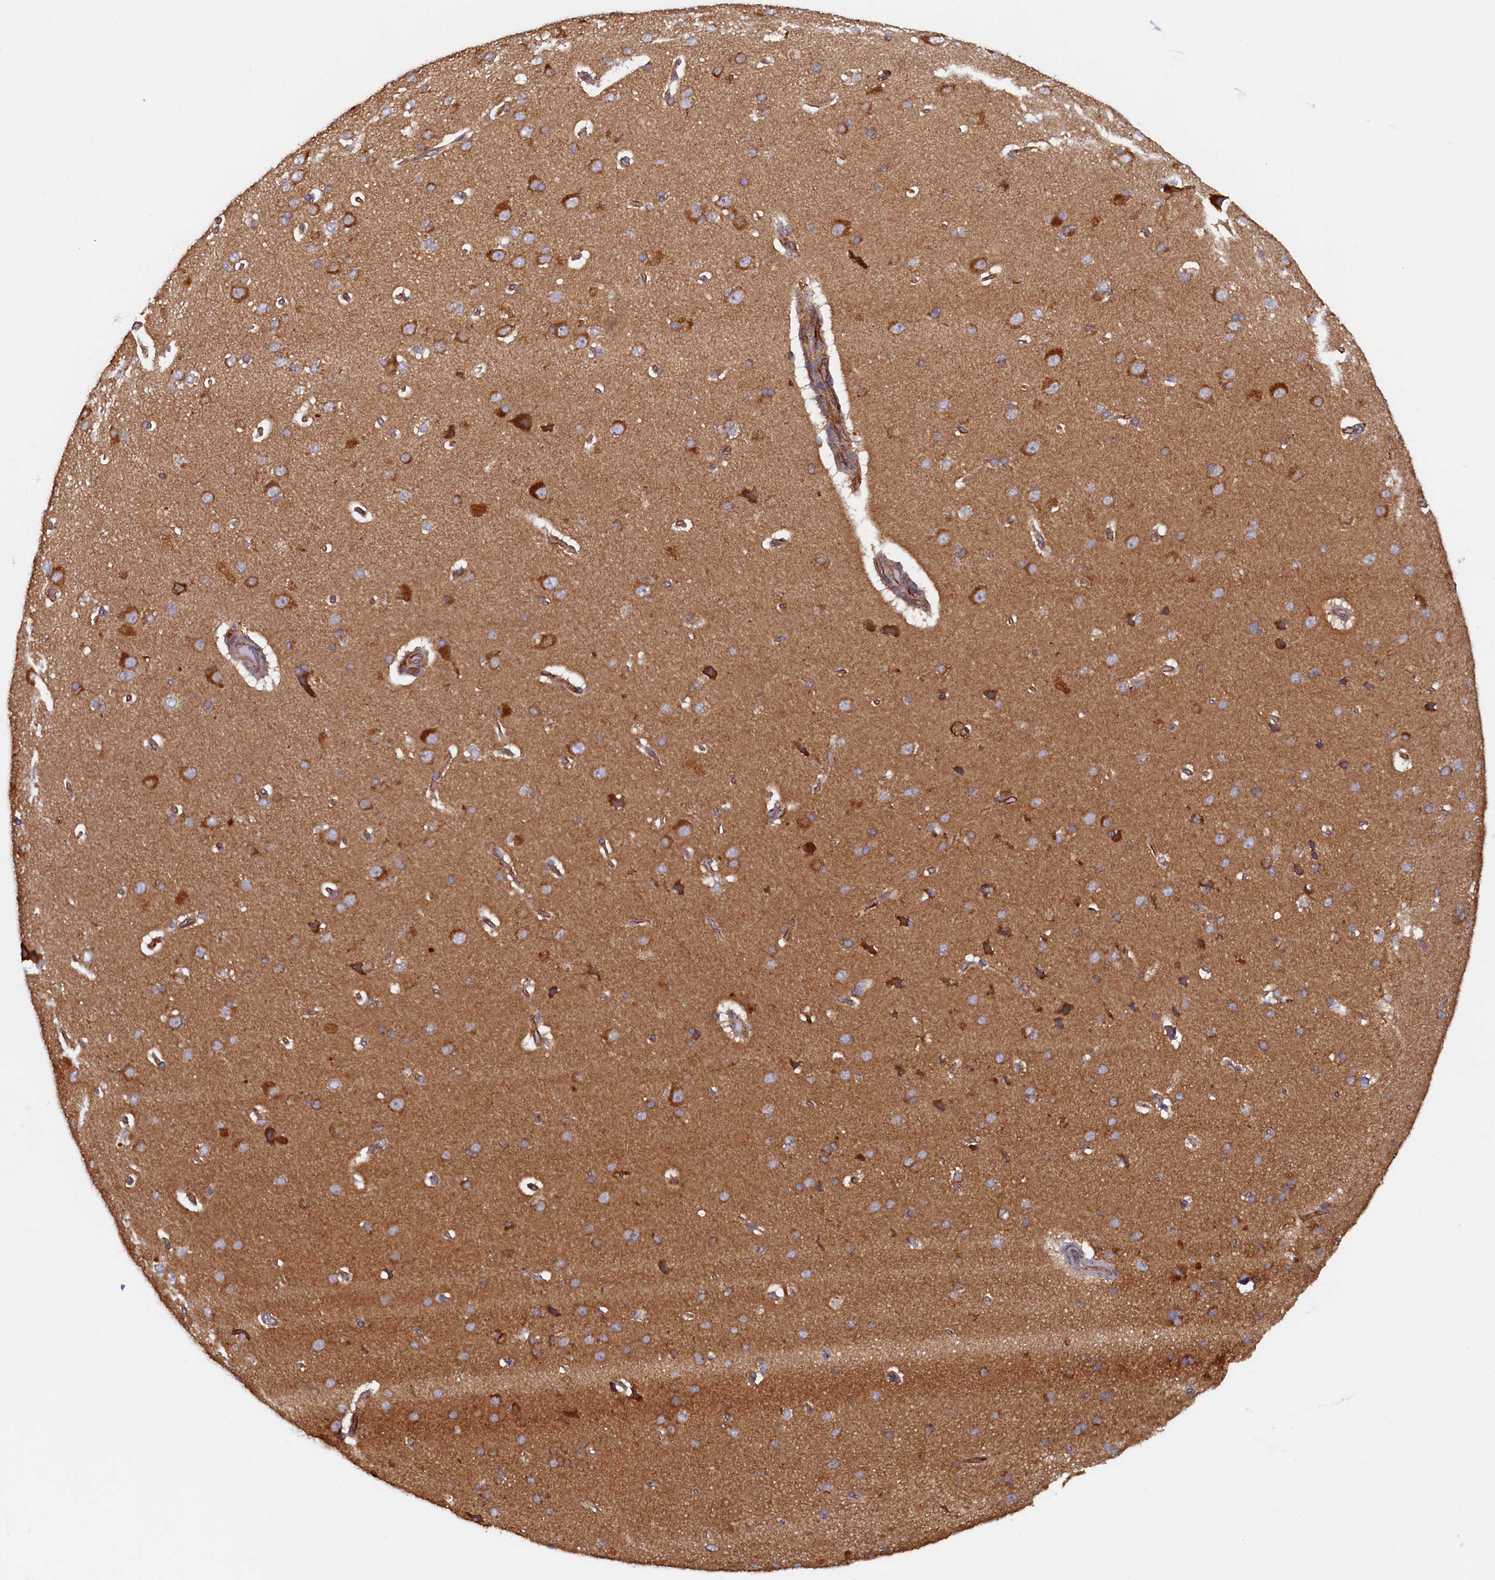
{"staining": {"intensity": "moderate", "quantity": "25%-75%", "location": "cytoplasmic/membranous"}, "tissue": "cerebral cortex", "cell_type": "Endothelial cells", "image_type": "normal", "snomed": [{"axis": "morphology", "description": "Normal tissue, NOS"}, {"axis": "topography", "description": "Cerebral cortex"}], "caption": "Protein expression analysis of unremarkable cerebral cortex displays moderate cytoplasmic/membranous positivity in about 25%-75% of endothelial cells. (brown staining indicates protein expression, while blue staining denotes nuclei).", "gene": "STX12", "patient": {"sex": "male", "age": 62}}